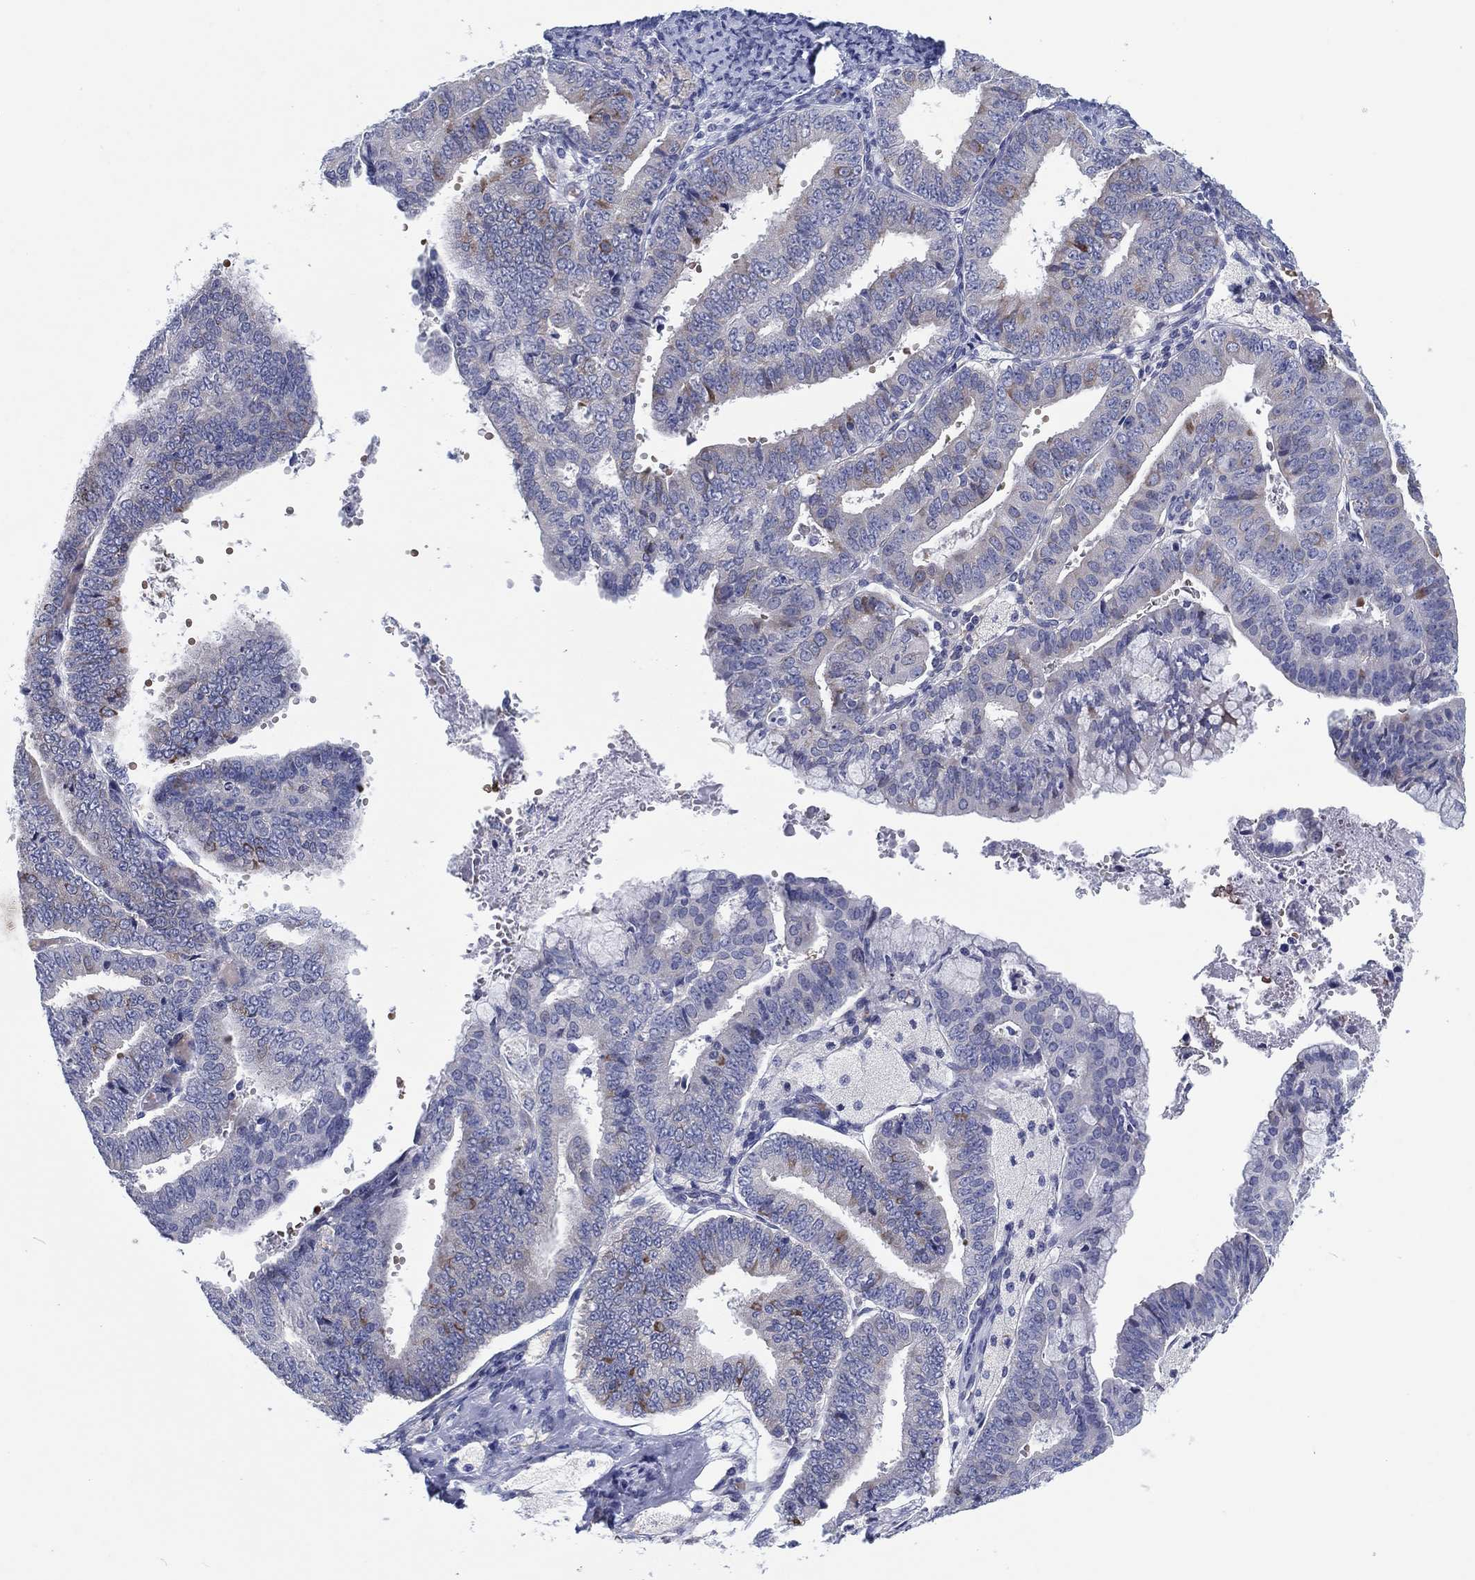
{"staining": {"intensity": "negative", "quantity": "none", "location": "none"}, "tissue": "endometrial cancer", "cell_type": "Tumor cells", "image_type": "cancer", "snomed": [{"axis": "morphology", "description": "Adenocarcinoma, NOS"}, {"axis": "topography", "description": "Endometrium"}], "caption": "There is no significant expression in tumor cells of endometrial adenocarcinoma. The staining was performed using DAB to visualize the protein expression in brown, while the nuclei were stained in blue with hematoxylin (Magnification: 20x).", "gene": "HEATR4", "patient": {"sex": "female", "age": 63}}